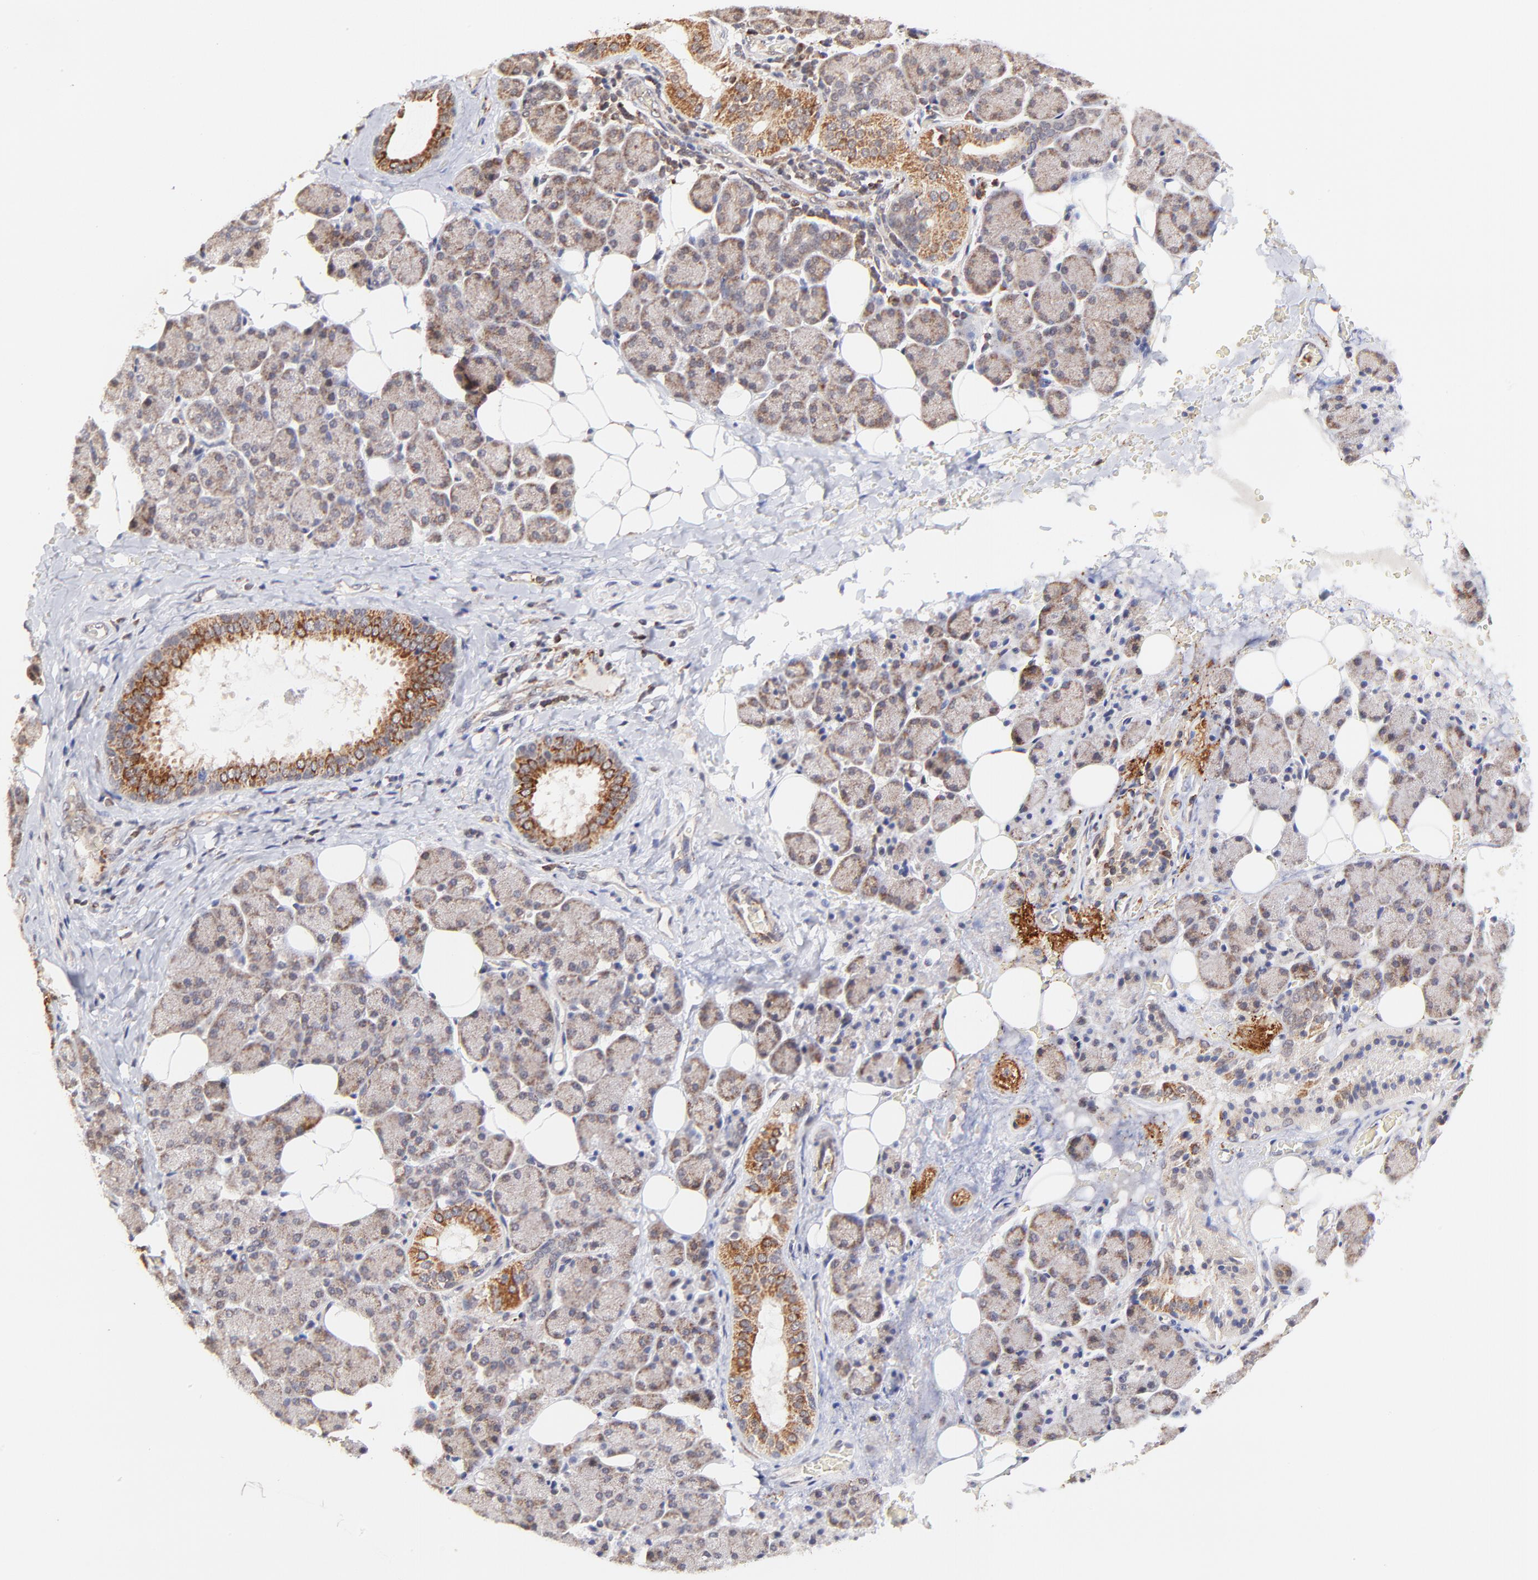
{"staining": {"intensity": "moderate", "quantity": "25%-75%", "location": "cytoplasmic/membranous"}, "tissue": "salivary gland", "cell_type": "Glandular cells", "image_type": "normal", "snomed": [{"axis": "morphology", "description": "Normal tissue, NOS"}, {"axis": "topography", "description": "Lymph node"}, {"axis": "topography", "description": "Salivary gland"}], "caption": "This photomicrograph displays IHC staining of benign human salivary gland, with medium moderate cytoplasmic/membranous staining in approximately 25%-75% of glandular cells.", "gene": "MAP2K7", "patient": {"sex": "male", "age": 8}}